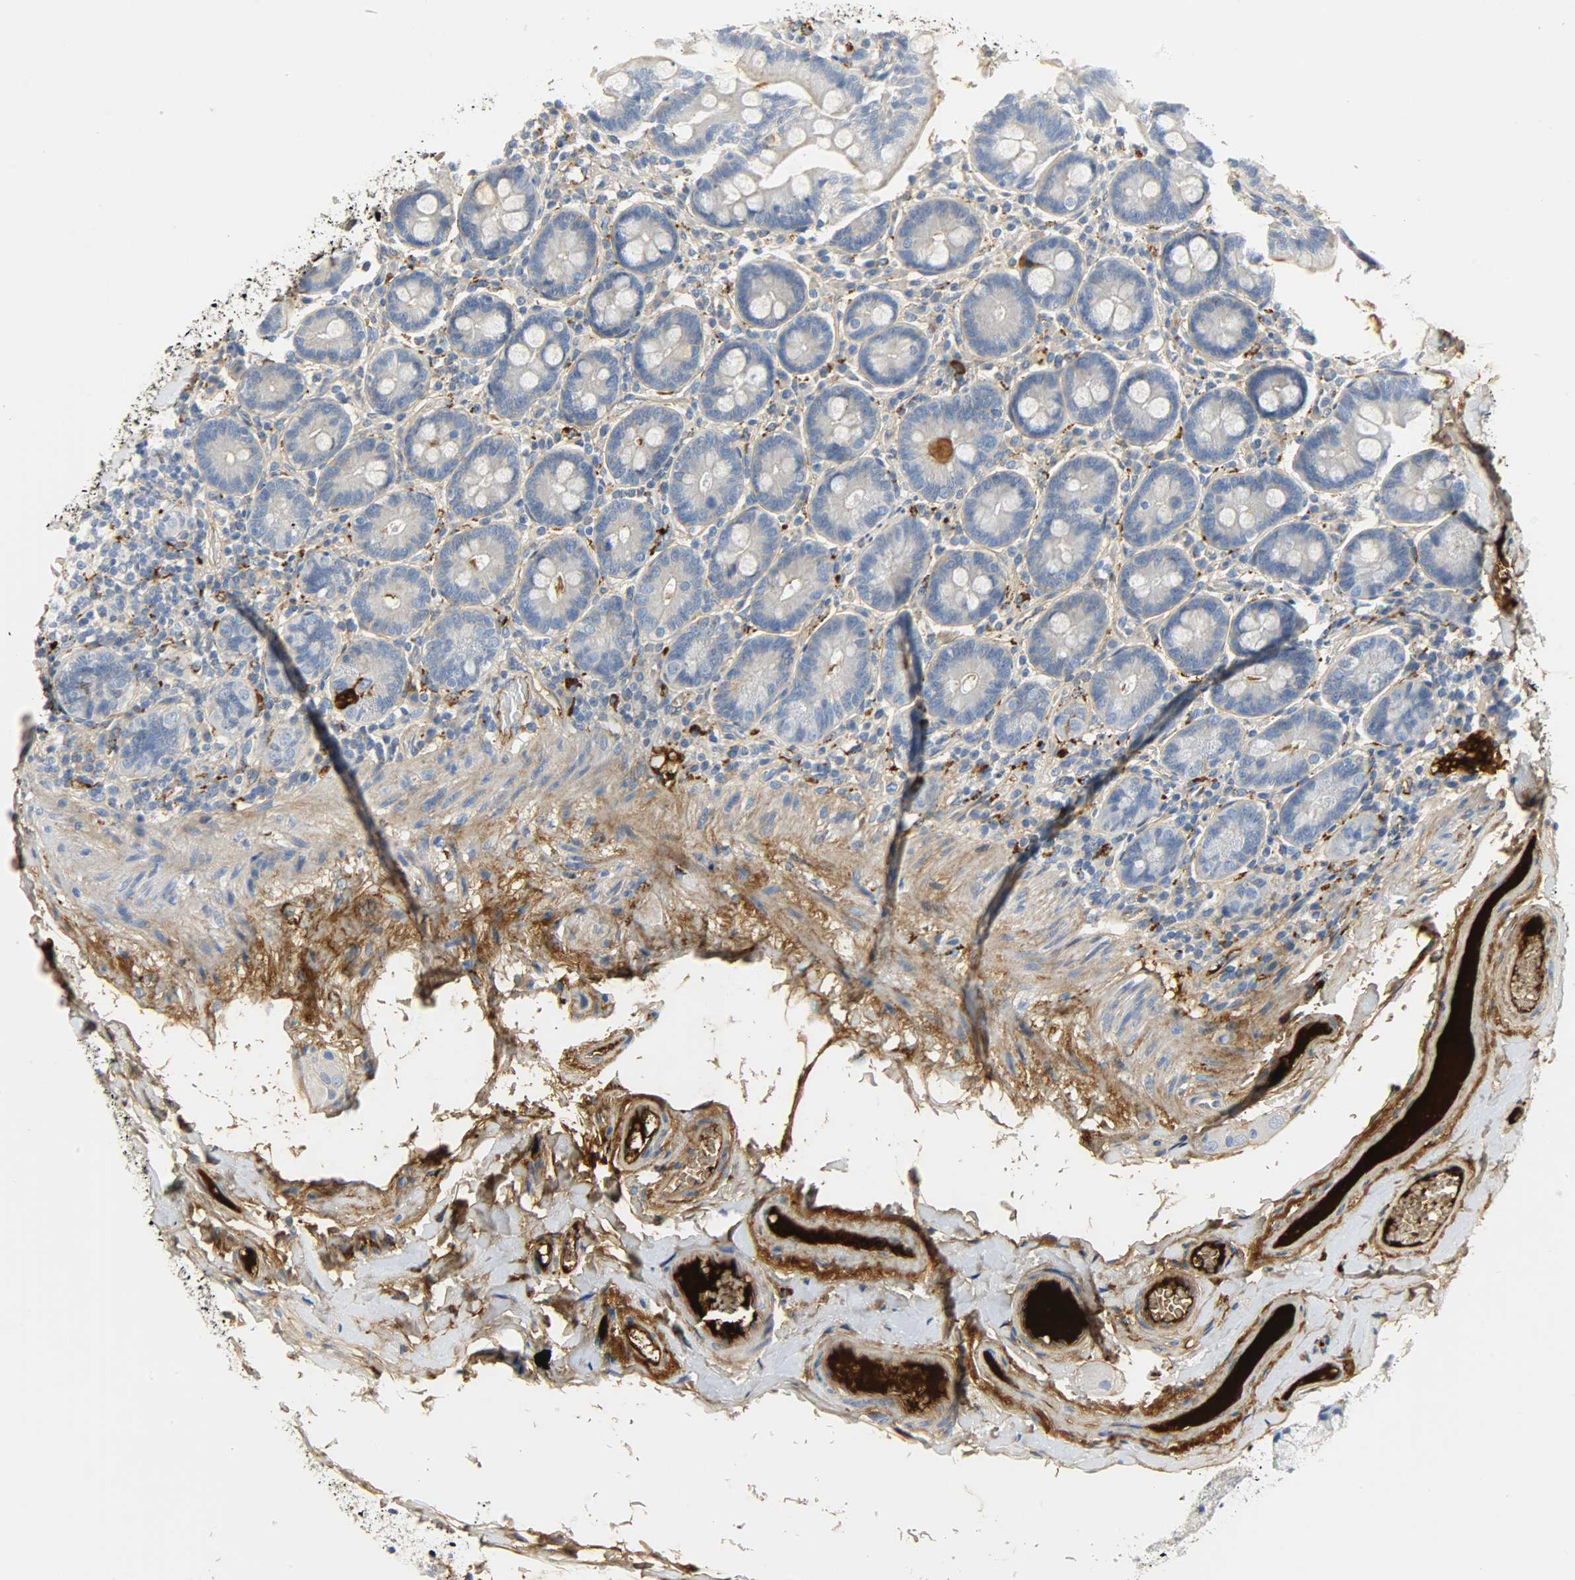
{"staining": {"intensity": "negative", "quantity": "none", "location": "none"}, "tissue": "duodenum", "cell_type": "Glandular cells", "image_type": "normal", "snomed": [{"axis": "morphology", "description": "Normal tissue, NOS"}, {"axis": "topography", "description": "Duodenum"}], "caption": "This histopathology image is of normal duodenum stained with immunohistochemistry (IHC) to label a protein in brown with the nuclei are counter-stained blue. There is no positivity in glandular cells.", "gene": "CRP", "patient": {"sex": "male", "age": 66}}